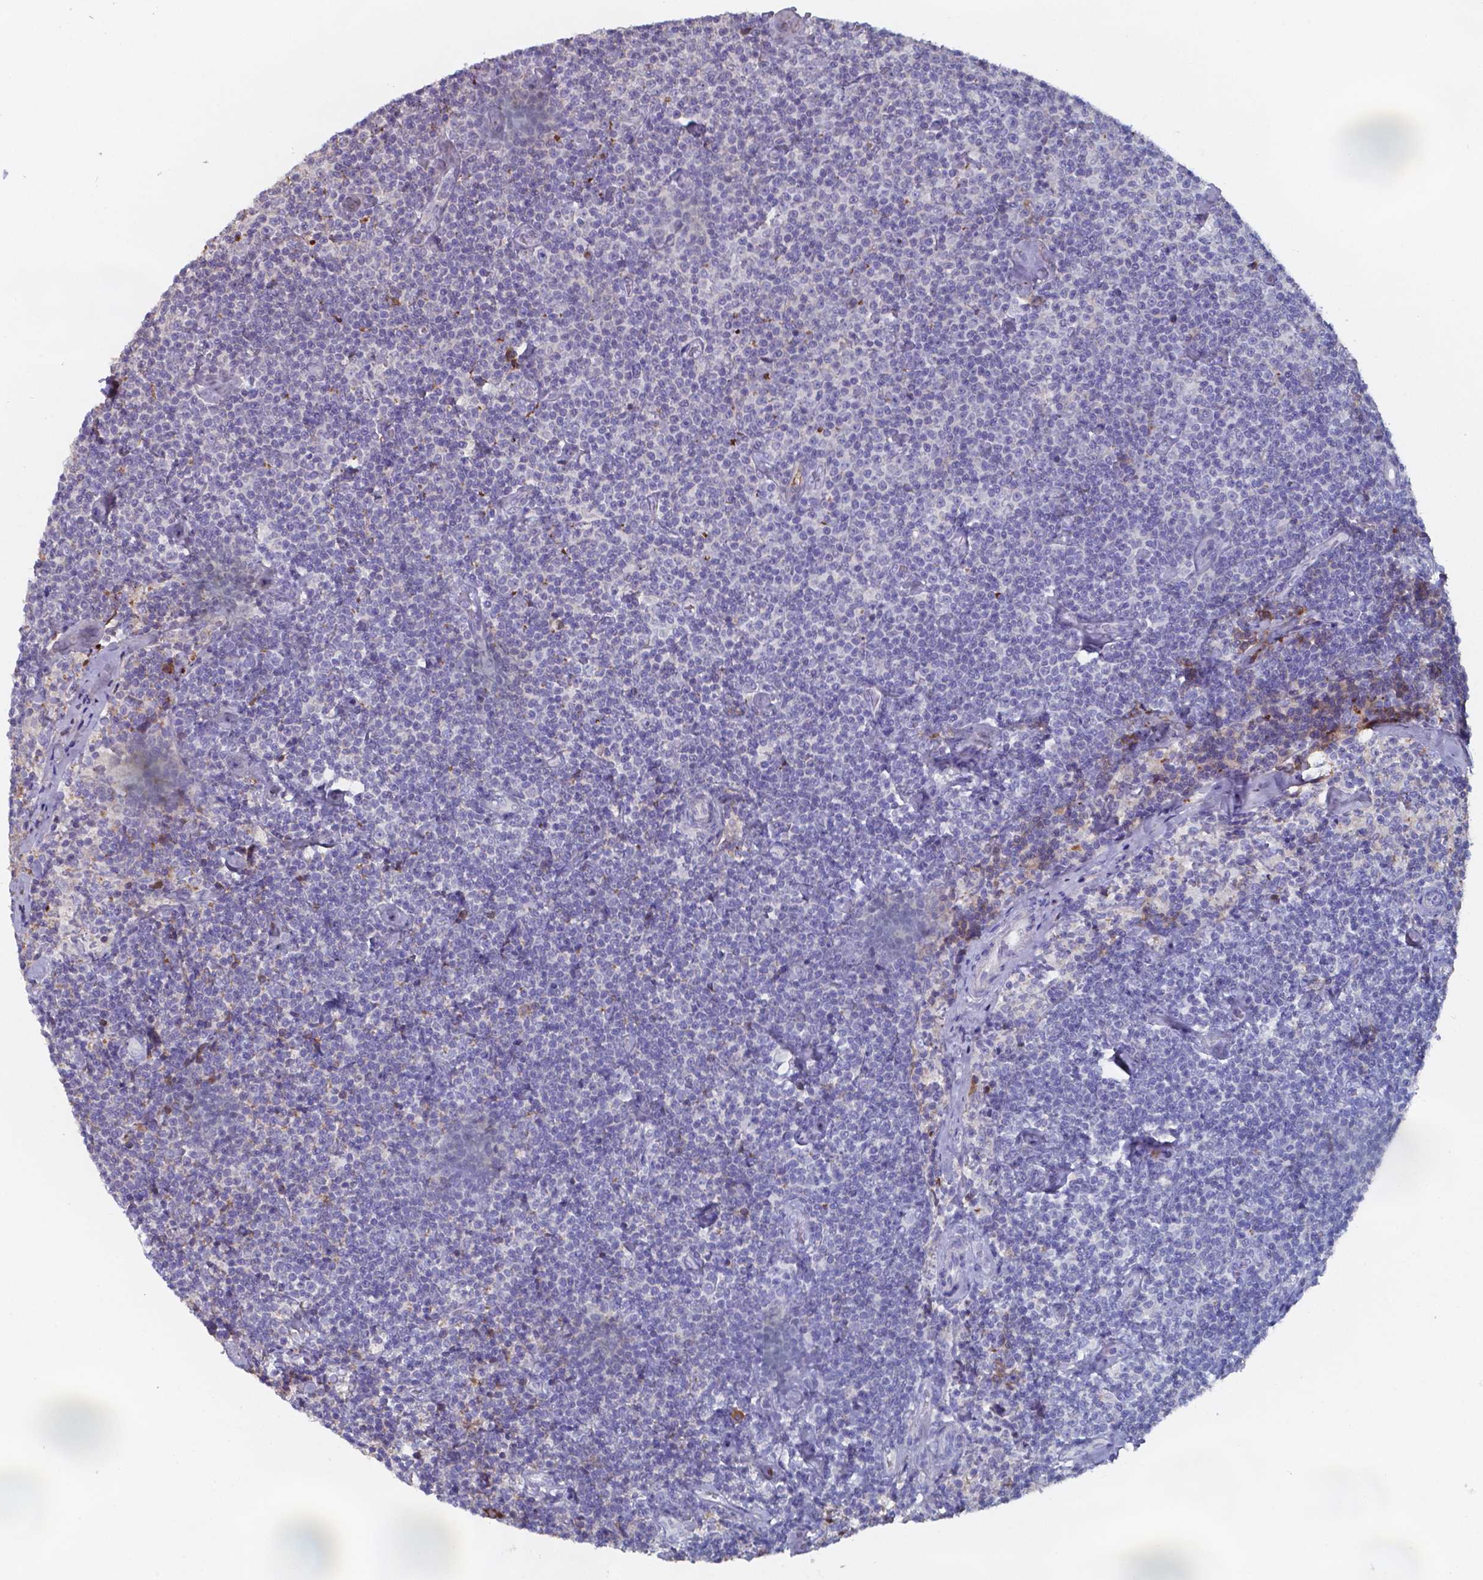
{"staining": {"intensity": "negative", "quantity": "none", "location": "none"}, "tissue": "lymphoma", "cell_type": "Tumor cells", "image_type": "cancer", "snomed": [{"axis": "morphology", "description": "Malignant lymphoma, non-Hodgkin's type, Low grade"}, {"axis": "topography", "description": "Lymph node"}], "caption": "Malignant lymphoma, non-Hodgkin's type (low-grade) stained for a protein using immunohistochemistry (IHC) reveals no expression tumor cells.", "gene": "BTBD17", "patient": {"sex": "male", "age": 81}}